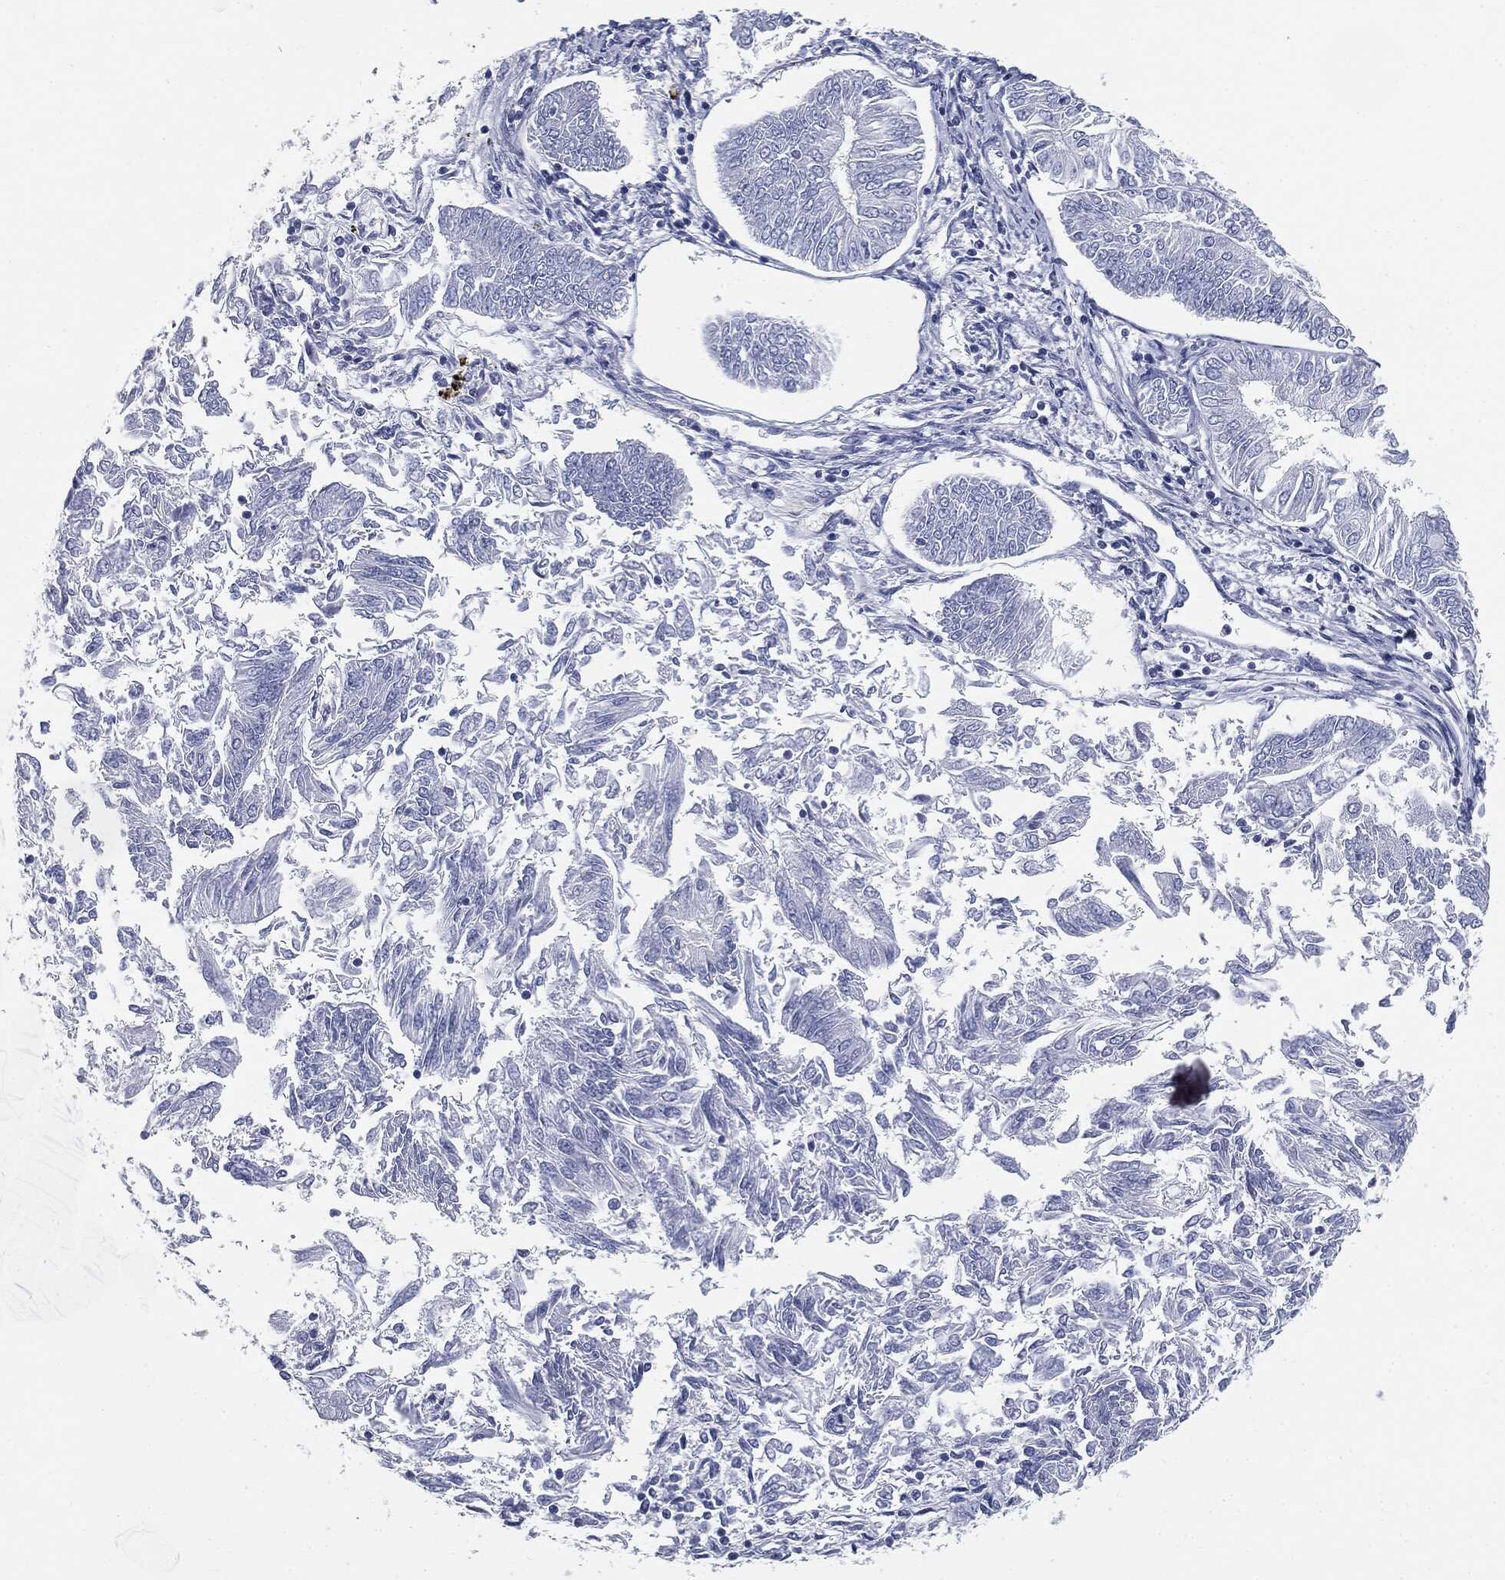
{"staining": {"intensity": "negative", "quantity": "none", "location": "none"}, "tissue": "endometrial cancer", "cell_type": "Tumor cells", "image_type": "cancer", "snomed": [{"axis": "morphology", "description": "Adenocarcinoma, NOS"}, {"axis": "topography", "description": "Endometrium"}], "caption": "Tumor cells show no significant protein staining in endometrial adenocarcinoma. (DAB (3,3'-diaminobenzidine) immunohistochemistry (IHC), high magnification).", "gene": "CUZD1", "patient": {"sex": "female", "age": 58}}